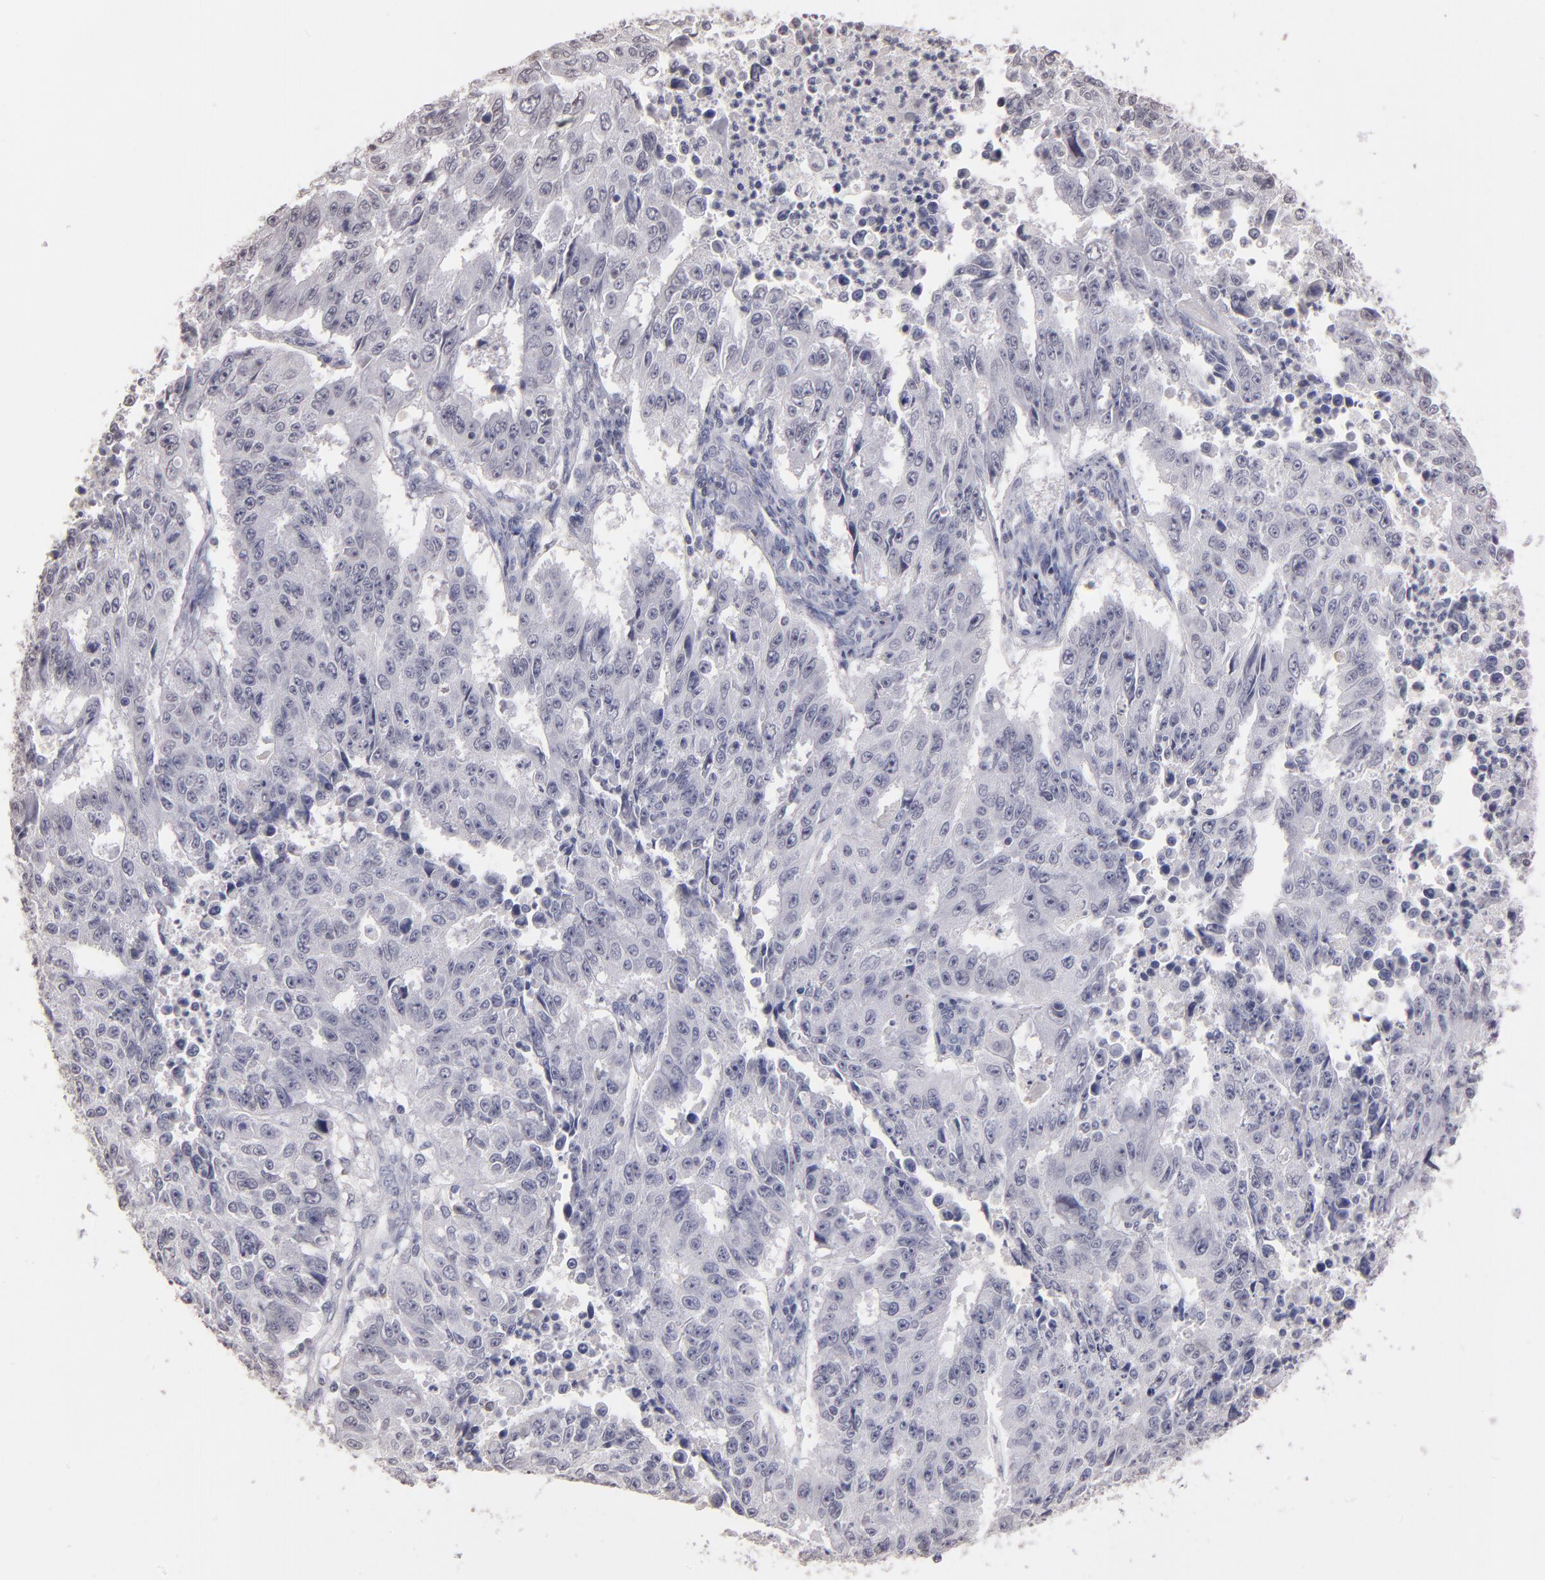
{"staining": {"intensity": "negative", "quantity": "none", "location": "none"}, "tissue": "endometrial cancer", "cell_type": "Tumor cells", "image_type": "cancer", "snomed": [{"axis": "morphology", "description": "Adenocarcinoma, NOS"}, {"axis": "topography", "description": "Endometrium"}], "caption": "High power microscopy histopathology image of an IHC micrograph of endometrial cancer, revealing no significant expression in tumor cells. (DAB (3,3'-diaminobenzidine) immunohistochemistry, high magnification).", "gene": "SOX10", "patient": {"sex": "female", "age": 42}}